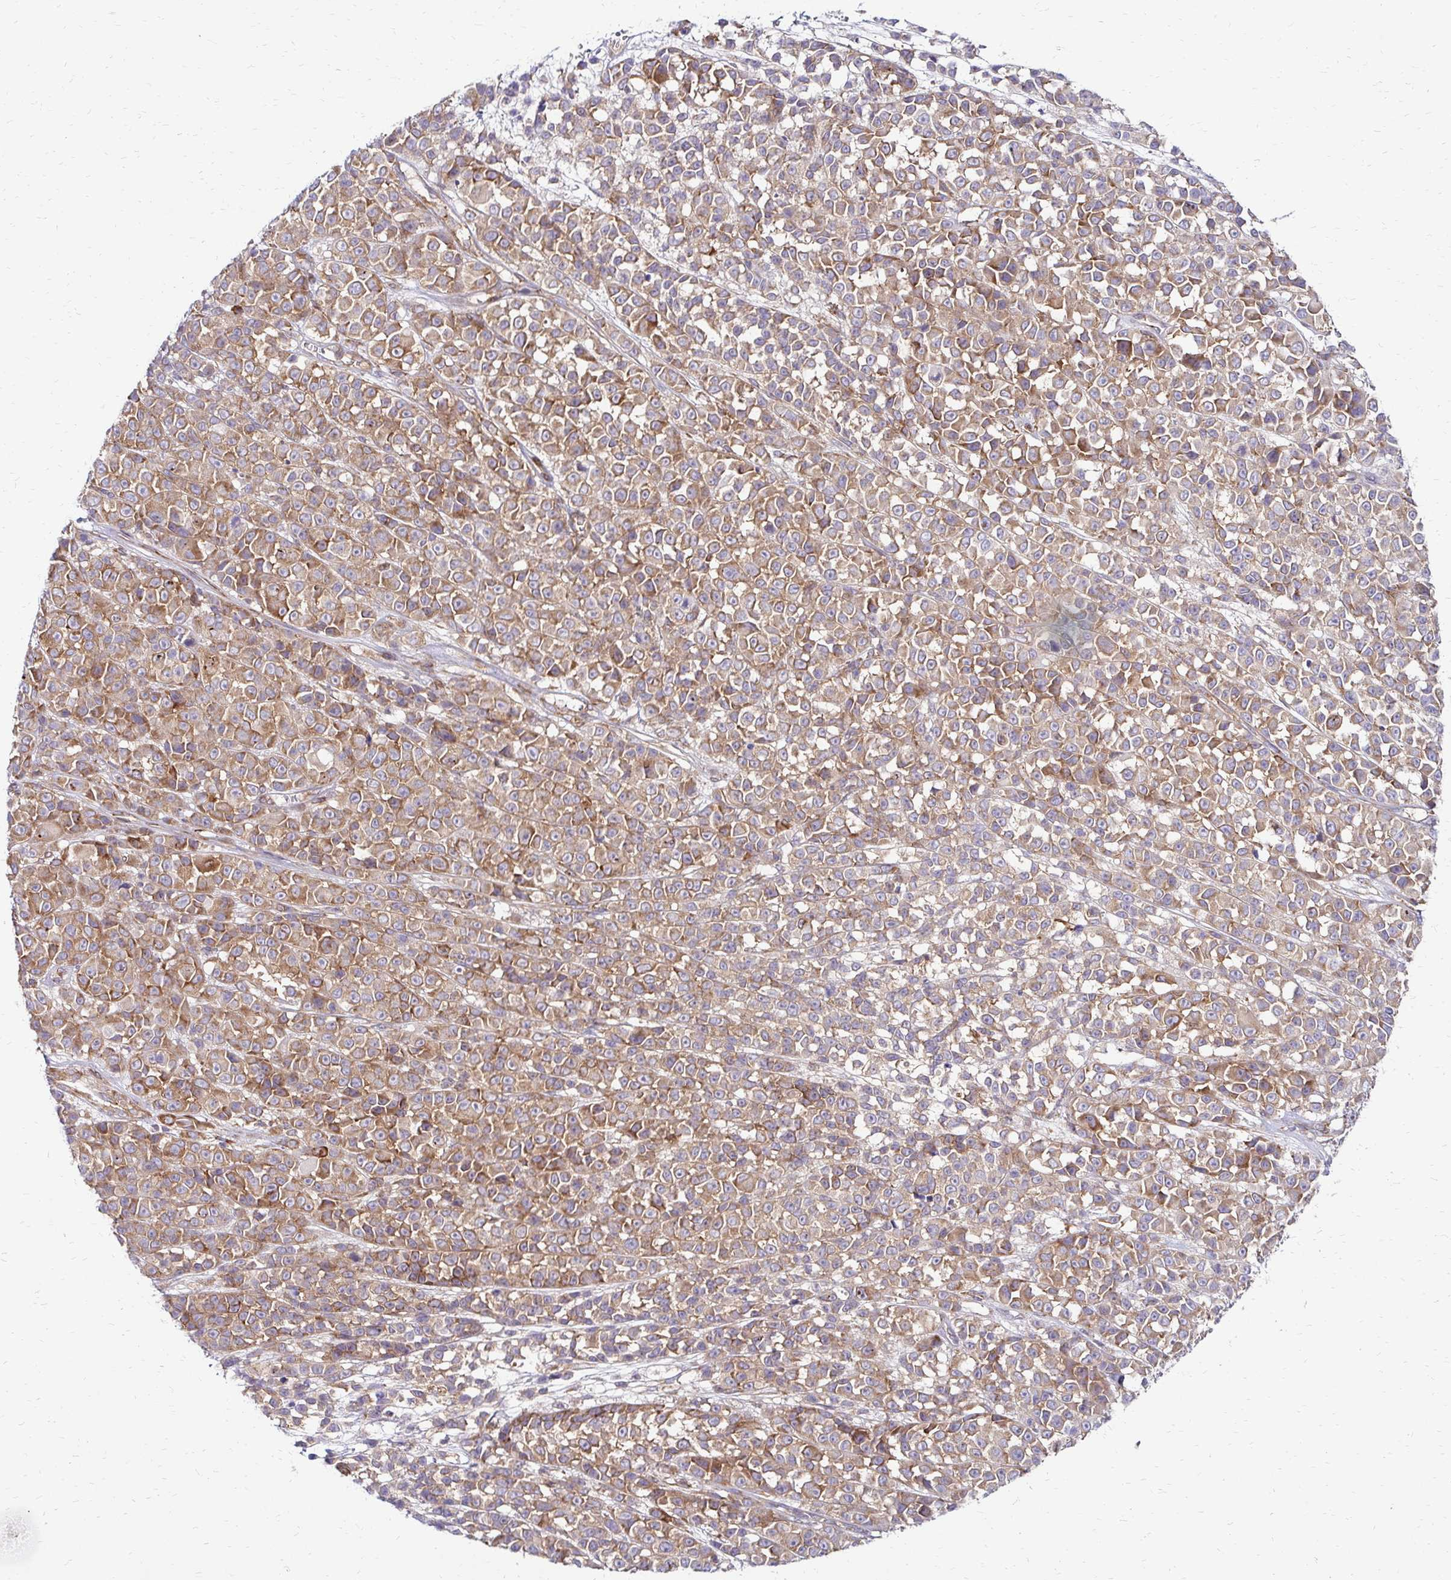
{"staining": {"intensity": "moderate", "quantity": ">75%", "location": "cytoplasmic/membranous"}, "tissue": "melanoma", "cell_type": "Tumor cells", "image_type": "cancer", "snomed": [{"axis": "morphology", "description": "Malignant melanoma, NOS"}, {"axis": "topography", "description": "Skin"}, {"axis": "topography", "description": "Skin of back"}], "caption": "Immunohistochemistry (IHC) photomicrograph of melanoma stained for a protein (brown), which displays medium levels of moderate cytoplasmic/membranous expression in approximately >75% of tumor cells.", "gene": "IDUA", "patient": {"sex": "male", "age": 91}}